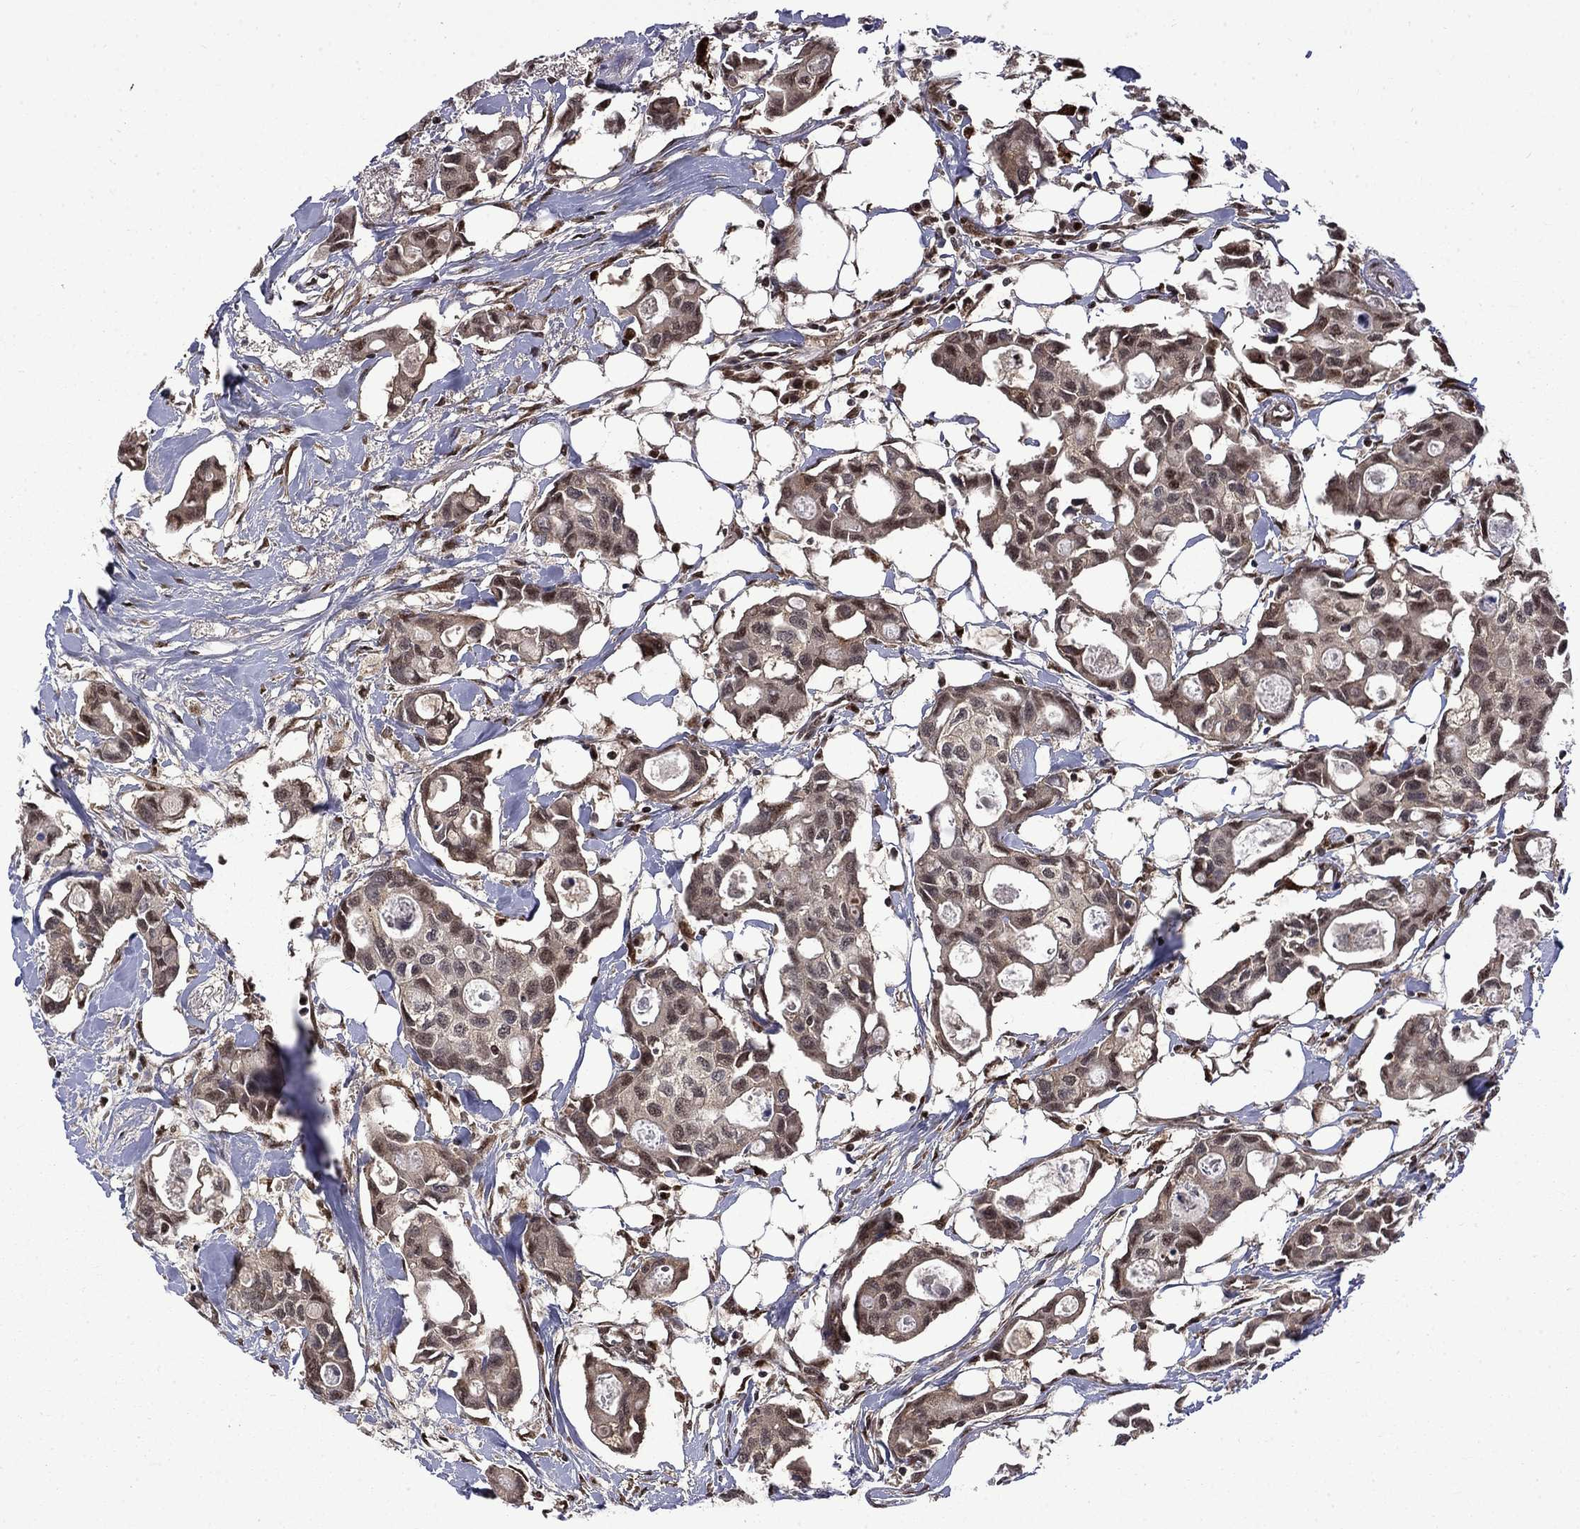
{"staining": {"intensity": "weak", "quantity": "25%-75%", "location": "nuclear"}, "tissue": "breast cancer", "cell_type": "Tumor cells", "image_type": "cancer", "snomed": [{"axis": "morphology", "description": "Duct carcinoma"}, {"axis": "topography", "description": "Breast"}], "caption": "This histopathology image reveals invasive ductal carcinoma (breast) stained with immunohistochemistry (IHC) to label a protein in brown. The nuclear of tumor cells show weak positivity for the protein. Nuclei are counter-stained blue.", "gene": "KPNA3", "patient": {"sex": "female", "age": 83}}